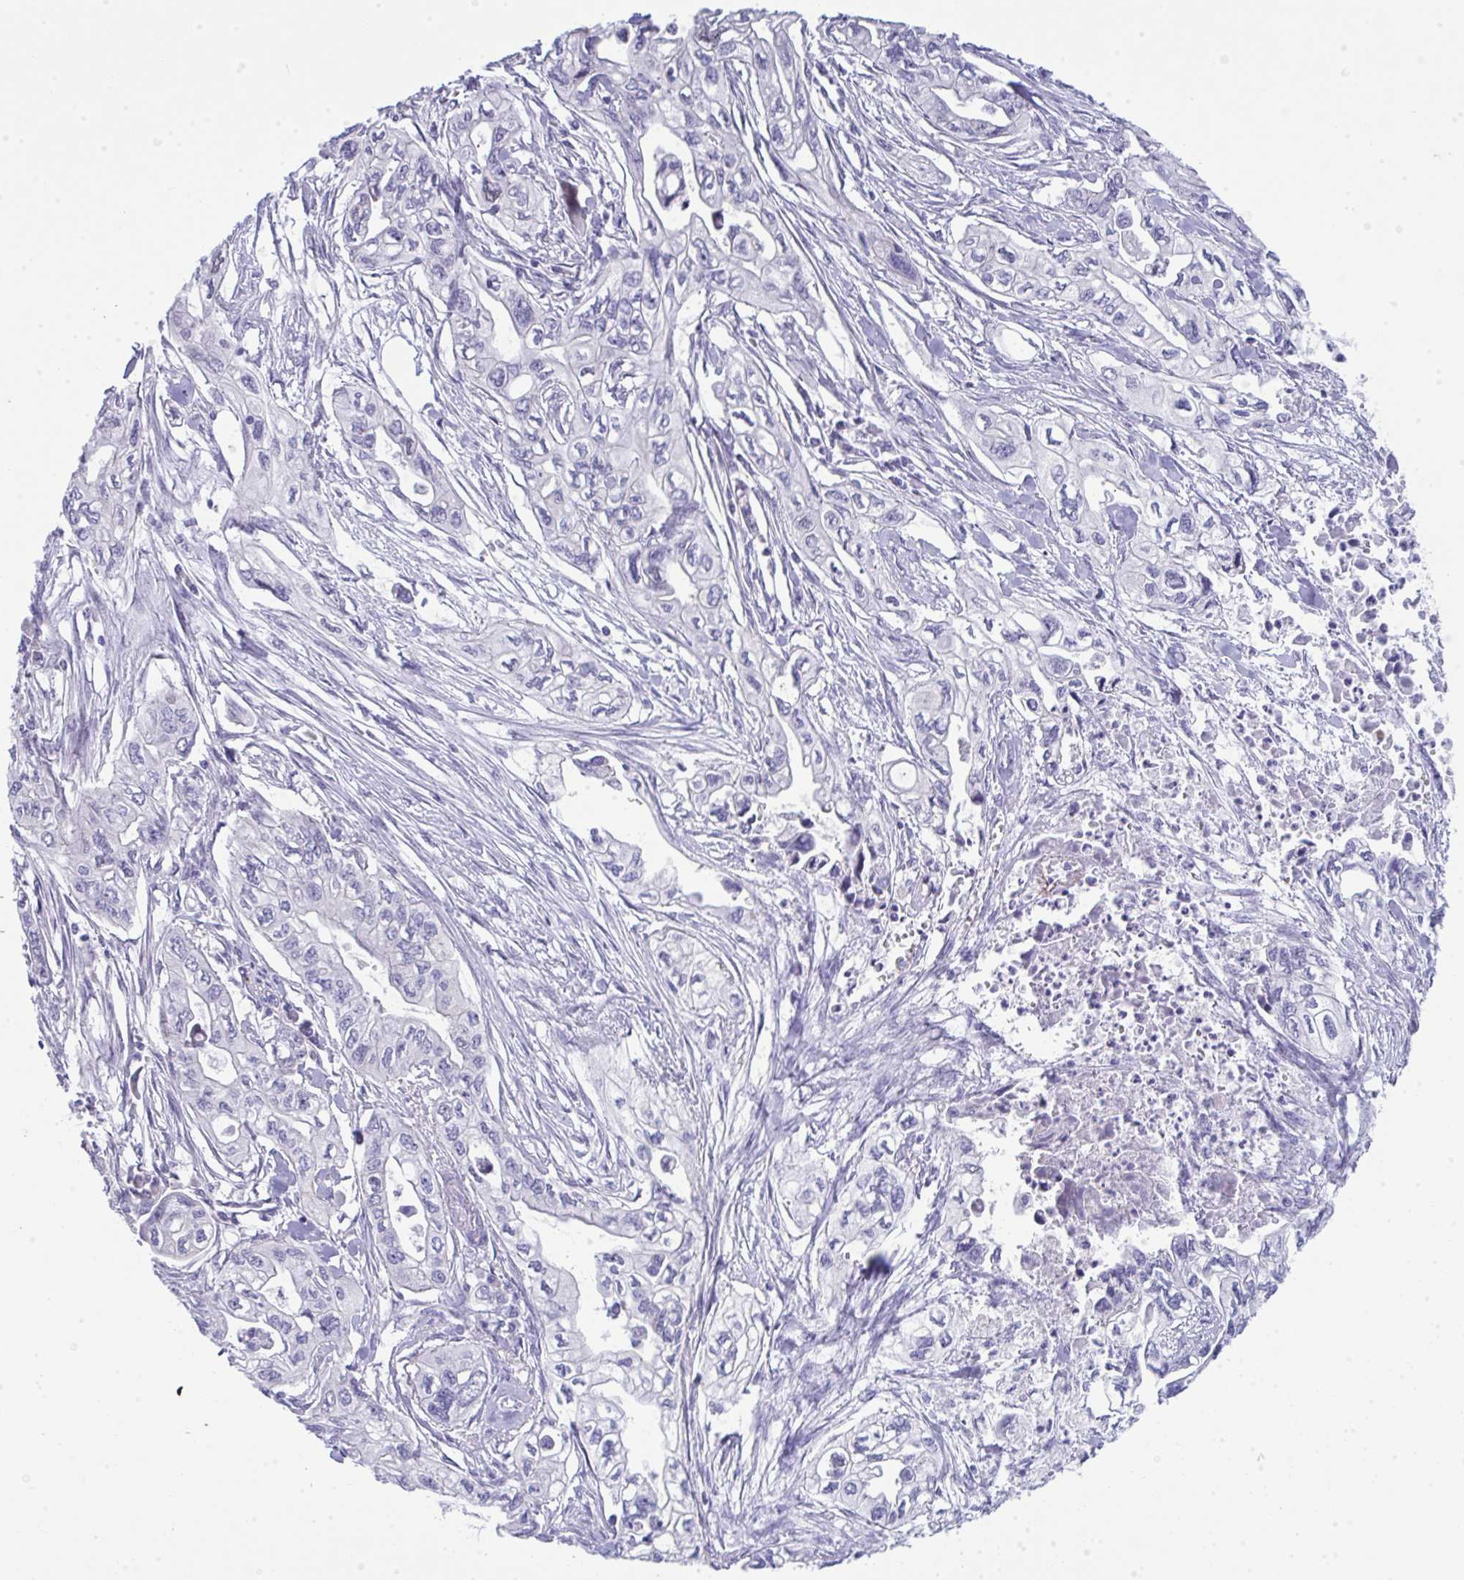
{"staining": {"intensity": "negative", "quantity": "none", "location": "none"}, "tissue": "pancreatic cancer", "cell_type": "Tumor cells", "image_type": "cancer", "snomed": [{"axis": "morphology", "description": "Adenocarcinoma, NOS"}, {"axis": "topography", "description": "Pancreas"}], "caption": "Immunohistochemistry micrograph of neoplastic tissue: adenocarcinoma (pancreatic) stained with DAB reveals no significant protein positivity in tumor cells. Brightfield microscopy of immunohistochemistry (IHC) stained with DAB (3,3'-diaminobenzidine) (brown) and hematoxylin (blue), captured at high magnification.", "gene": "GALNT16", "patient": {"sex": "male", "age": 68}}